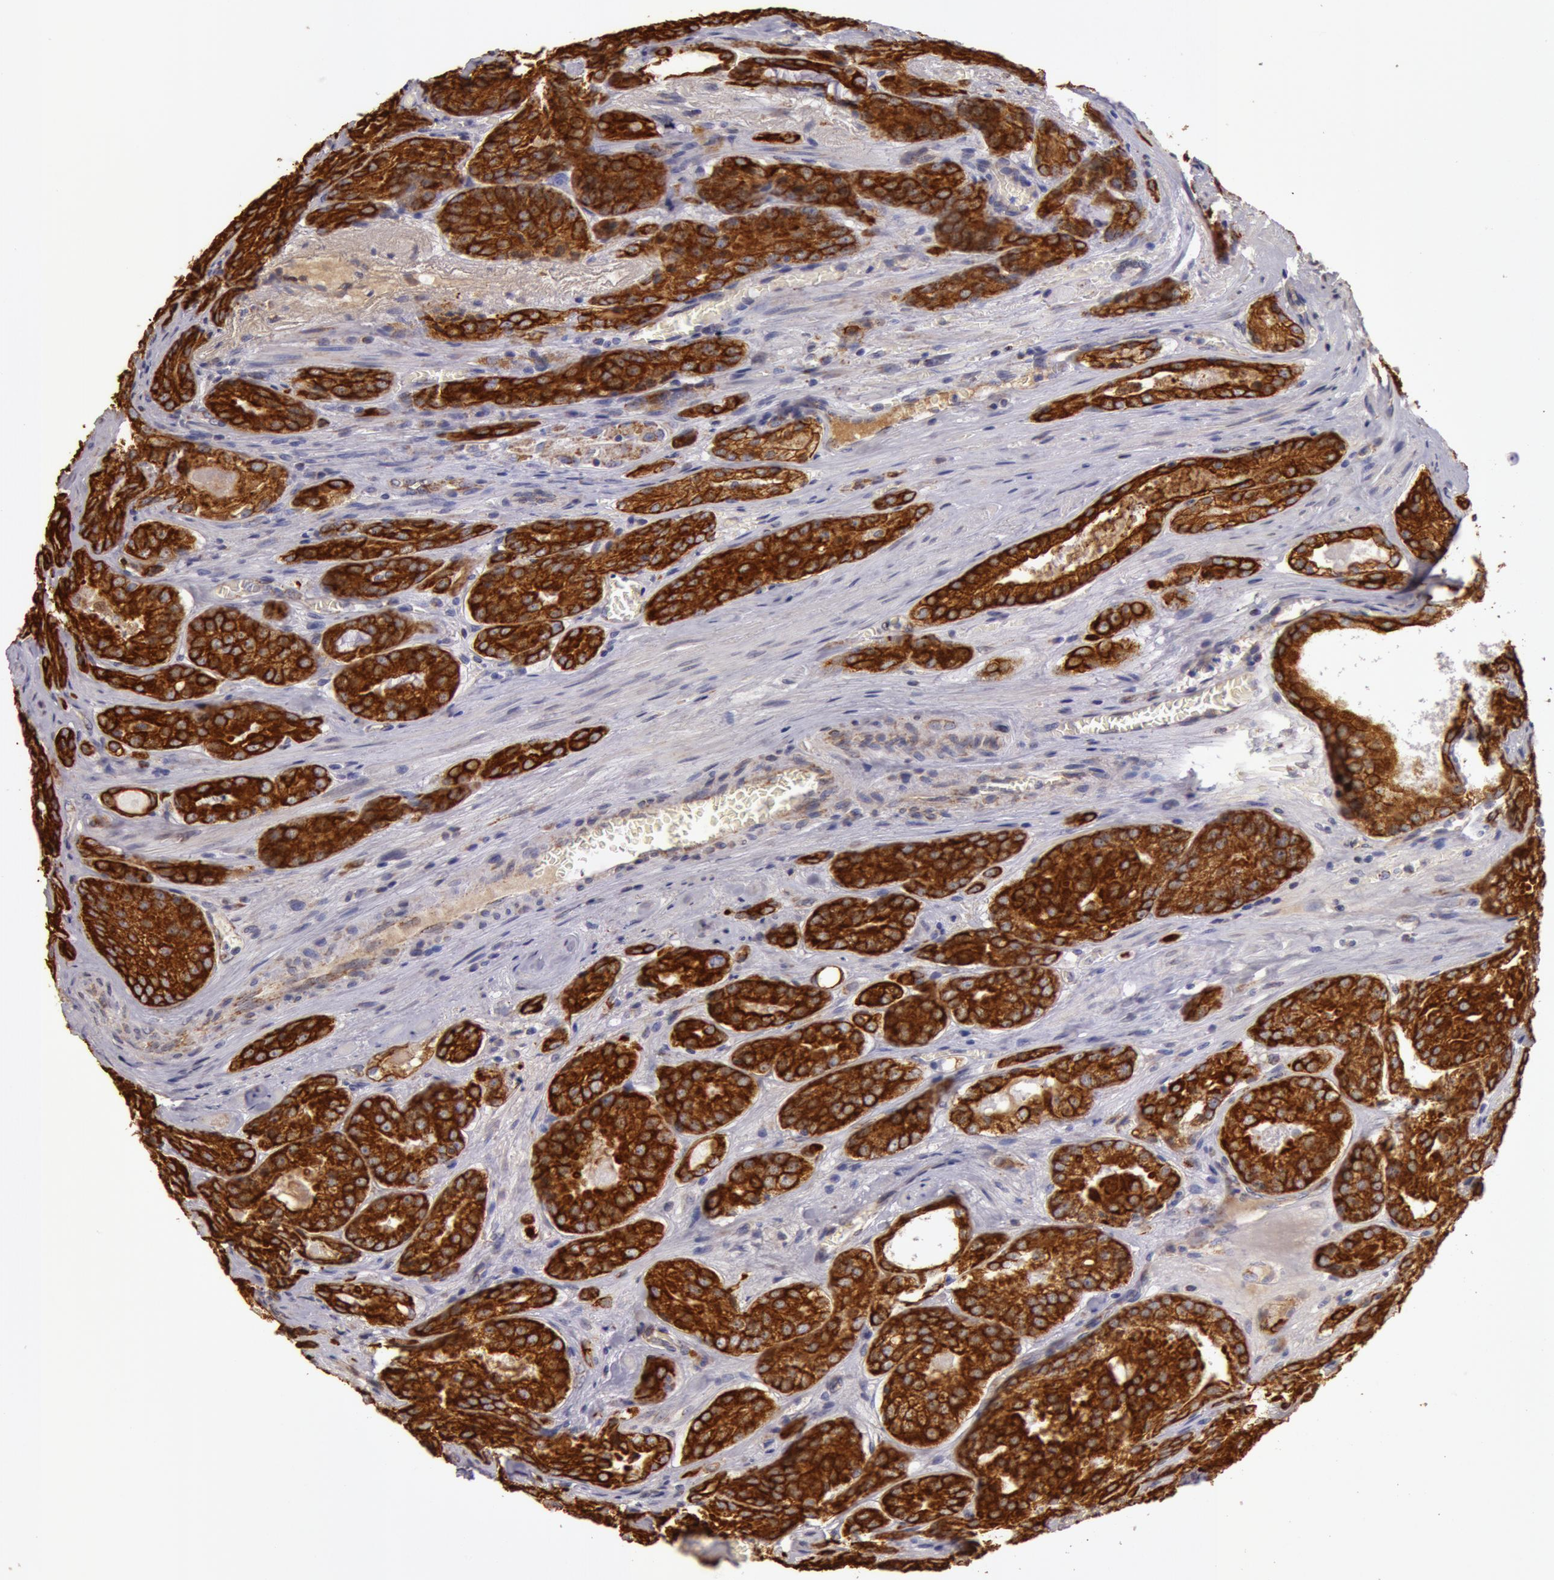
{"staining": {"intensity": "strong", "quantity": ">75%", "location": "cytoplasmic/membranous"}, "tissue": "prostate cancer", "cell_type": "Tumor cells", "image_type": "cancer", "snomed": [{"axis": "morphology", "description": "Adenocarcinoma, Medium grade"}, {"axis": "topography", "description": "Prostate"}], "caption": "Brown immunohistochemical staining in human prostate adenocarcinoma (medium-grade) shows strong cytoplasmic/membranous positivity in about >75% of tumor cells. The staining was performed using DAB (3,3'-diaminobenzidine), with brown indicating positive protein expression. Nuclei are stained blue with hematoxylin.", "gene": "KRT18", "patient": {"sex": "male", "age": 60}}